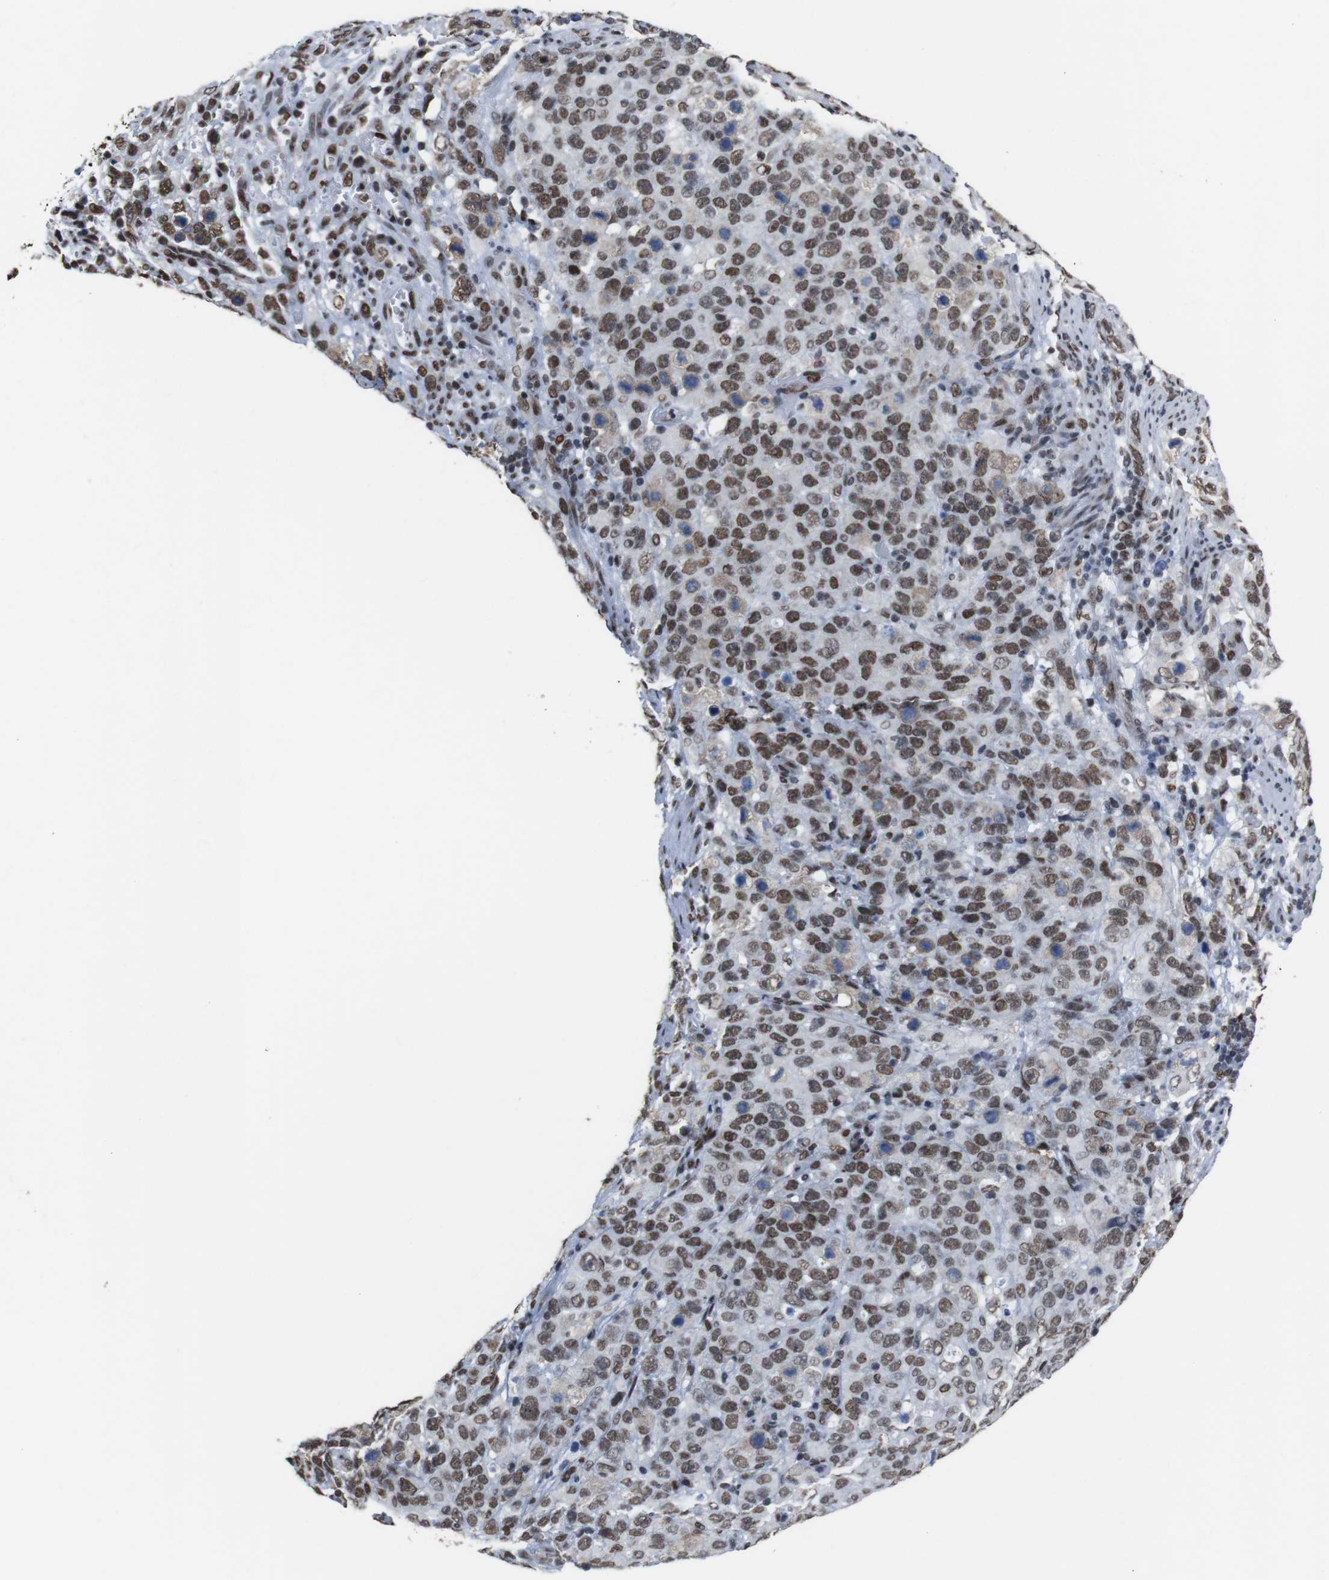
{"staining": {"intensity": "moderate", "quantity": ">75%", "location": "nuclear"}, "tissue": "stomach cancer", "cell_type": "Tumor cells", "image_type": "cancer", "snomed": [{"axis": "morphology", "description": "Normal tissue, NOS"}, {"axis": "morphology", "description": "Adenocarcinoma, NOS"}, {"axis": "topography", "description": "Stomach"}], "caption": "Adenocarcinoma (stomach) stained with a brown dye demonstrates moderate nuclear positive expression in approximately >75% of tumor cells.", "gene": "ROMO1", "patient": {"sex": "male", "age": 48}}